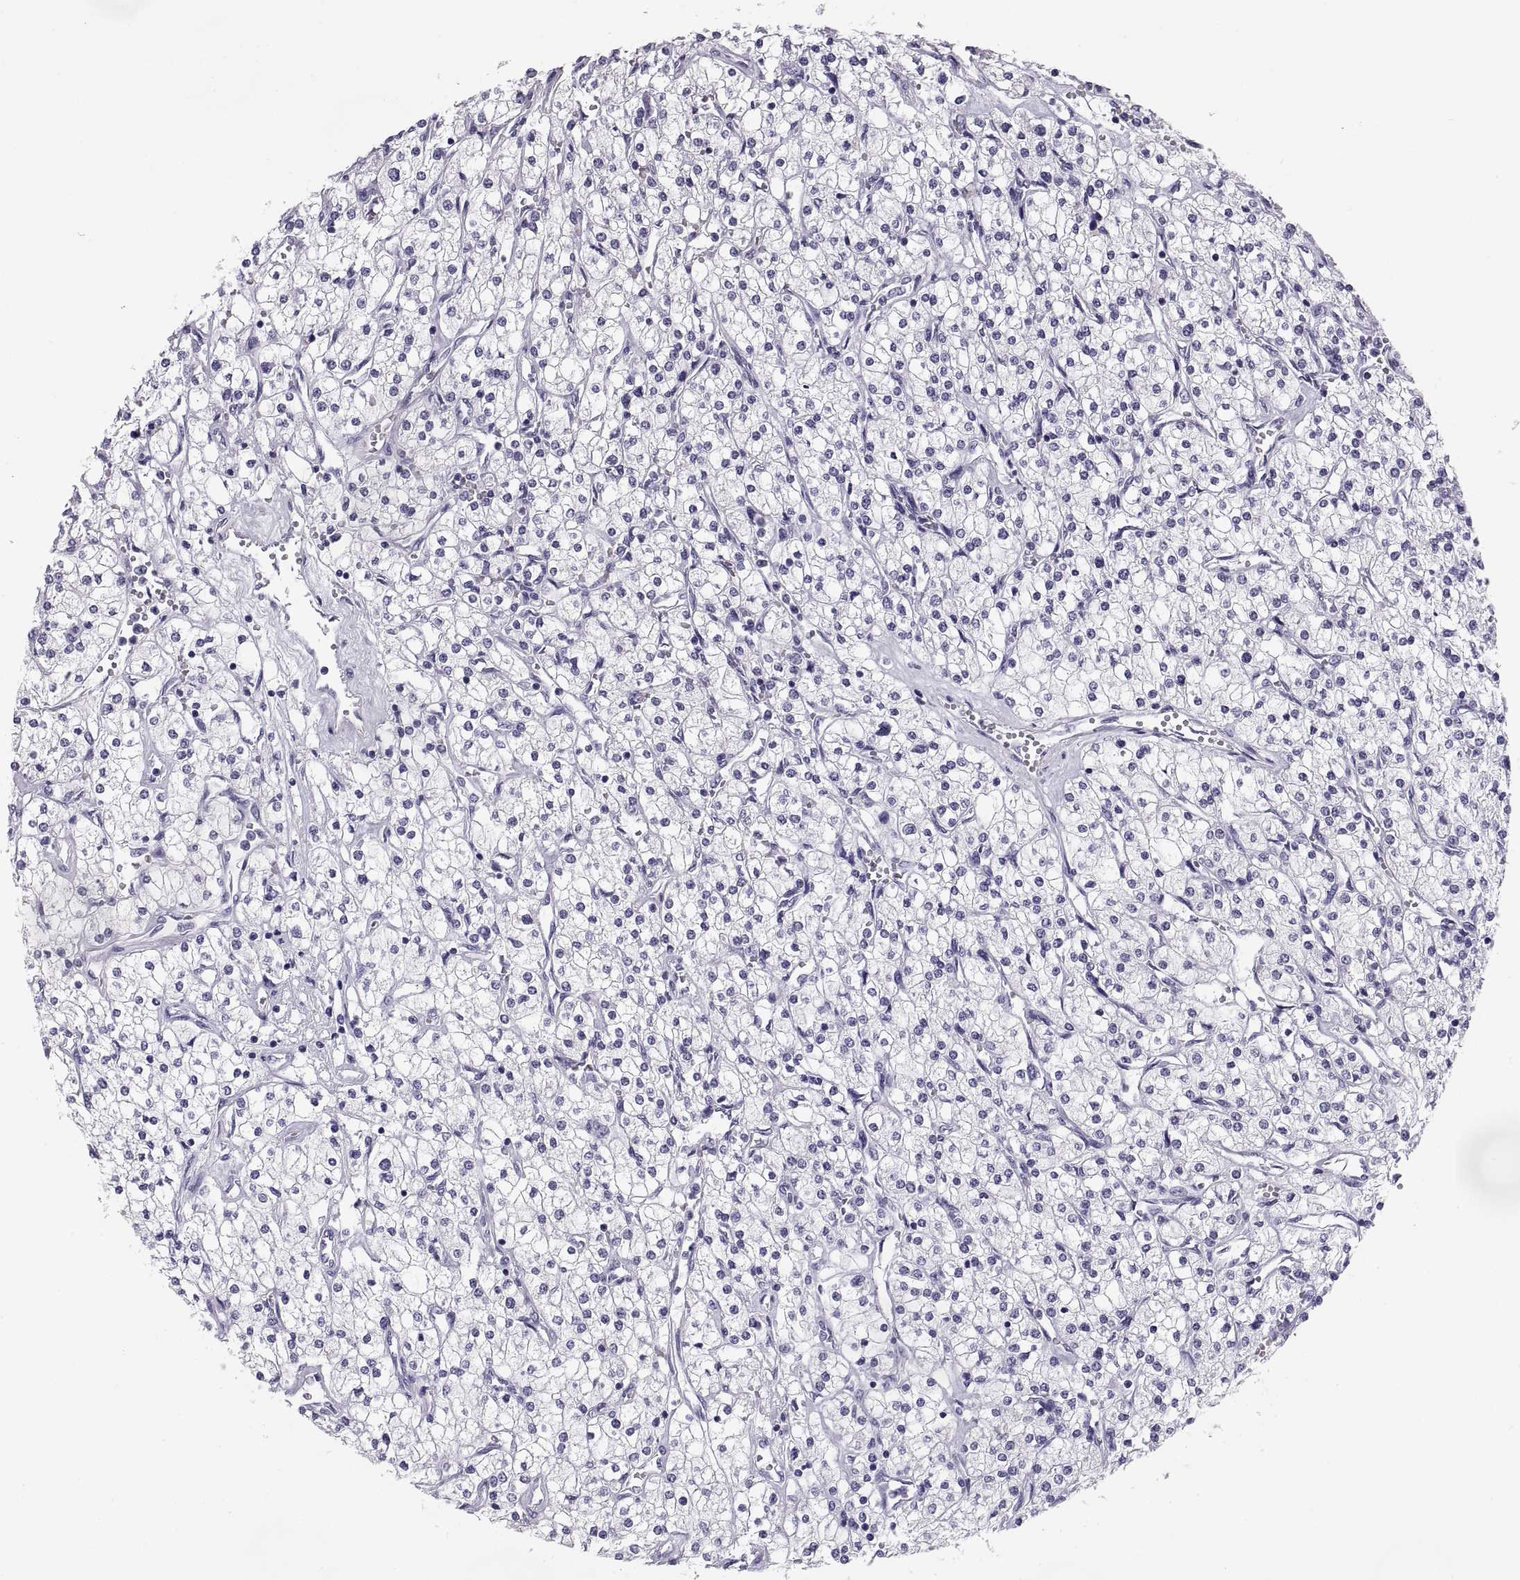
{"staining": {"intensity": "negative", "quantity": "none", "location": "none"}, "tissue": "renal cancer", "cell_type": "Tumor cells", "image_type": "cancer", "snomed": [{"axis": "morphology", "description": "Adenocarcinoma, NOS"}, {"axis": "topography", "description": "Kidney"}], "caption": "Renal adenocarcinoma stained for a protein using immunohistochemistry (IHC) exhibits no expression tumor cells.", "gene": "PAX2", "patient": {"sex": "male", "age": 80}}